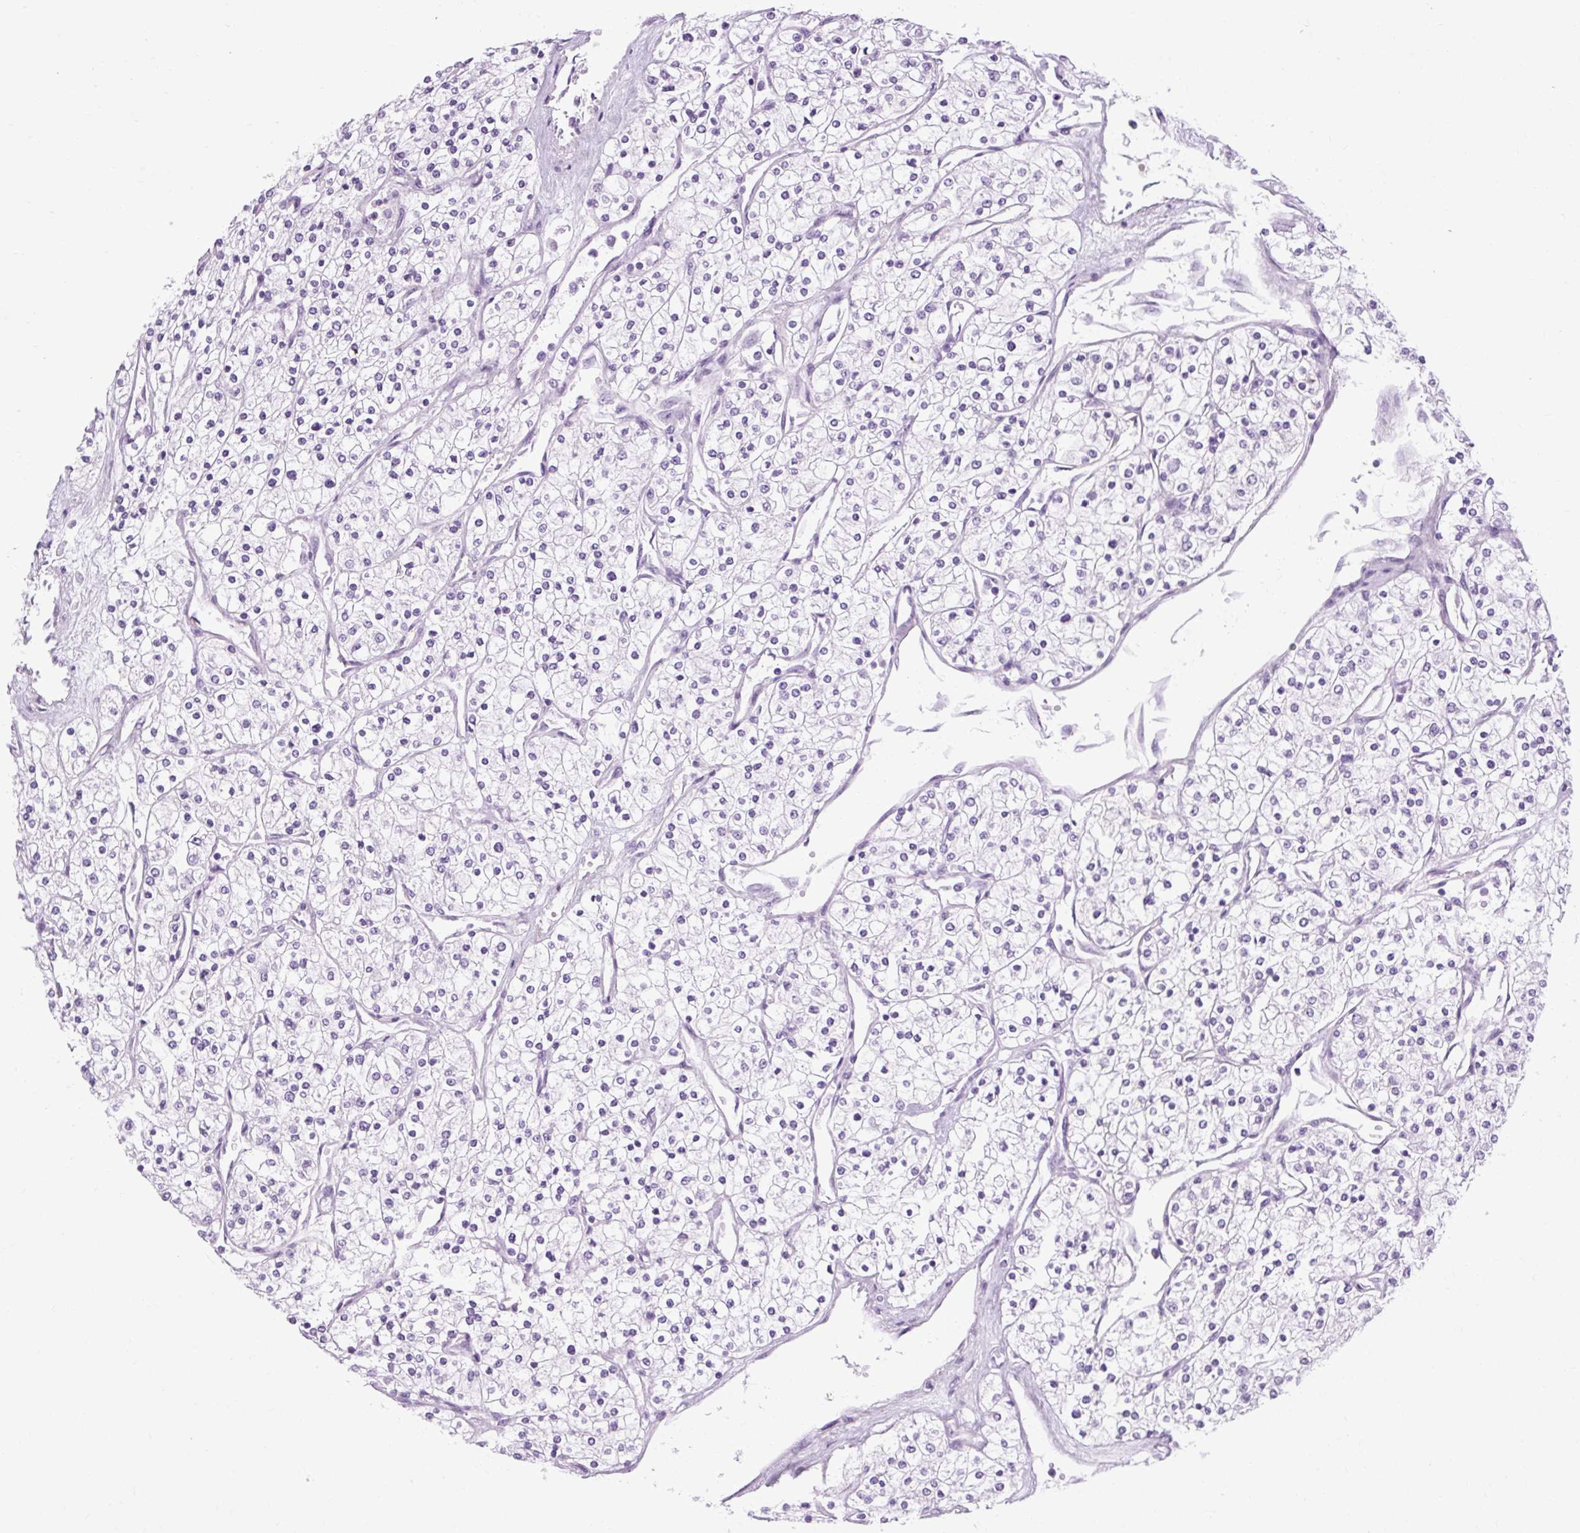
{"staining": {"intensity": "negative", "quantity": "none", "location": "none"}, "tissue": "renal cancer", "cell_type": "Tumor cells", "image_type": "cancer", "snomed": [{"axis": "morphology", "description": "Adenocarcinoma, NOS"}, {"axis": "topography", "description": "Kidney"}], "caption": "There is no significant staining in tumor cells of renal cancer.", "gene": "OOEP", "patient": {"sex": "male", "age": 80}}